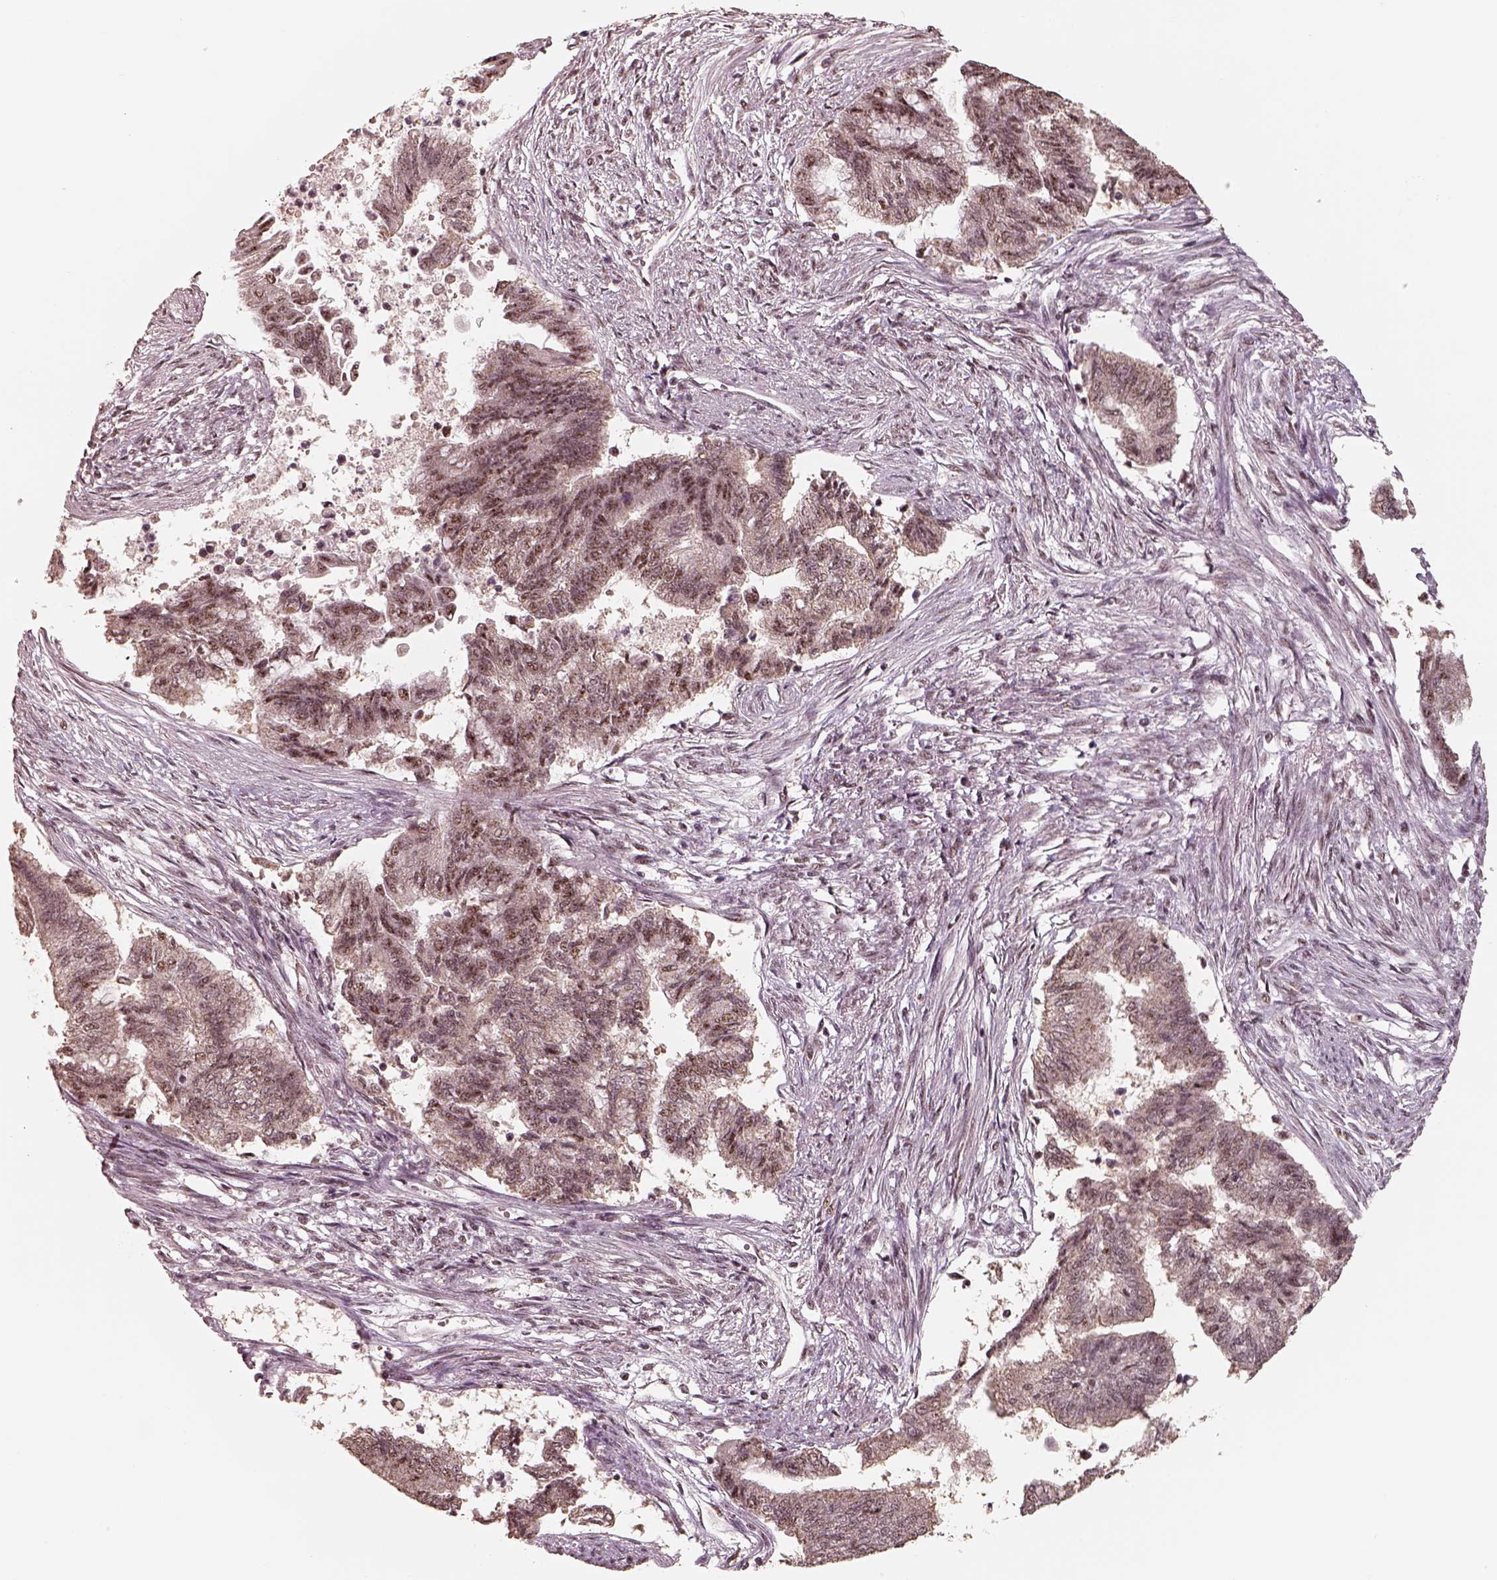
{"staining": {"intensity": "moderate", "quantity": ">75%", "location": "nuclear"}, "tissue": "endometrial cancer", "cell_type": "Tumor cells", "image_type": "cancer", "snomed": [{"axis": "morphology", "description": "Adenocarcinoma, NOS"}, {"axis": "topography", "description": "Endometrium"}], "caption": "Immunohistochemistry of human endometrial cancer (adenocarcinoma) shows medium levels of moderate nuclear expression in about >75% of tumor cells. (DAB (3,3'-diaminobenzidine) IHC with brightfield microscopy, high magnification).", "gene": "ATXN7L3", "patient": {"sex": "female", "age": 65}}